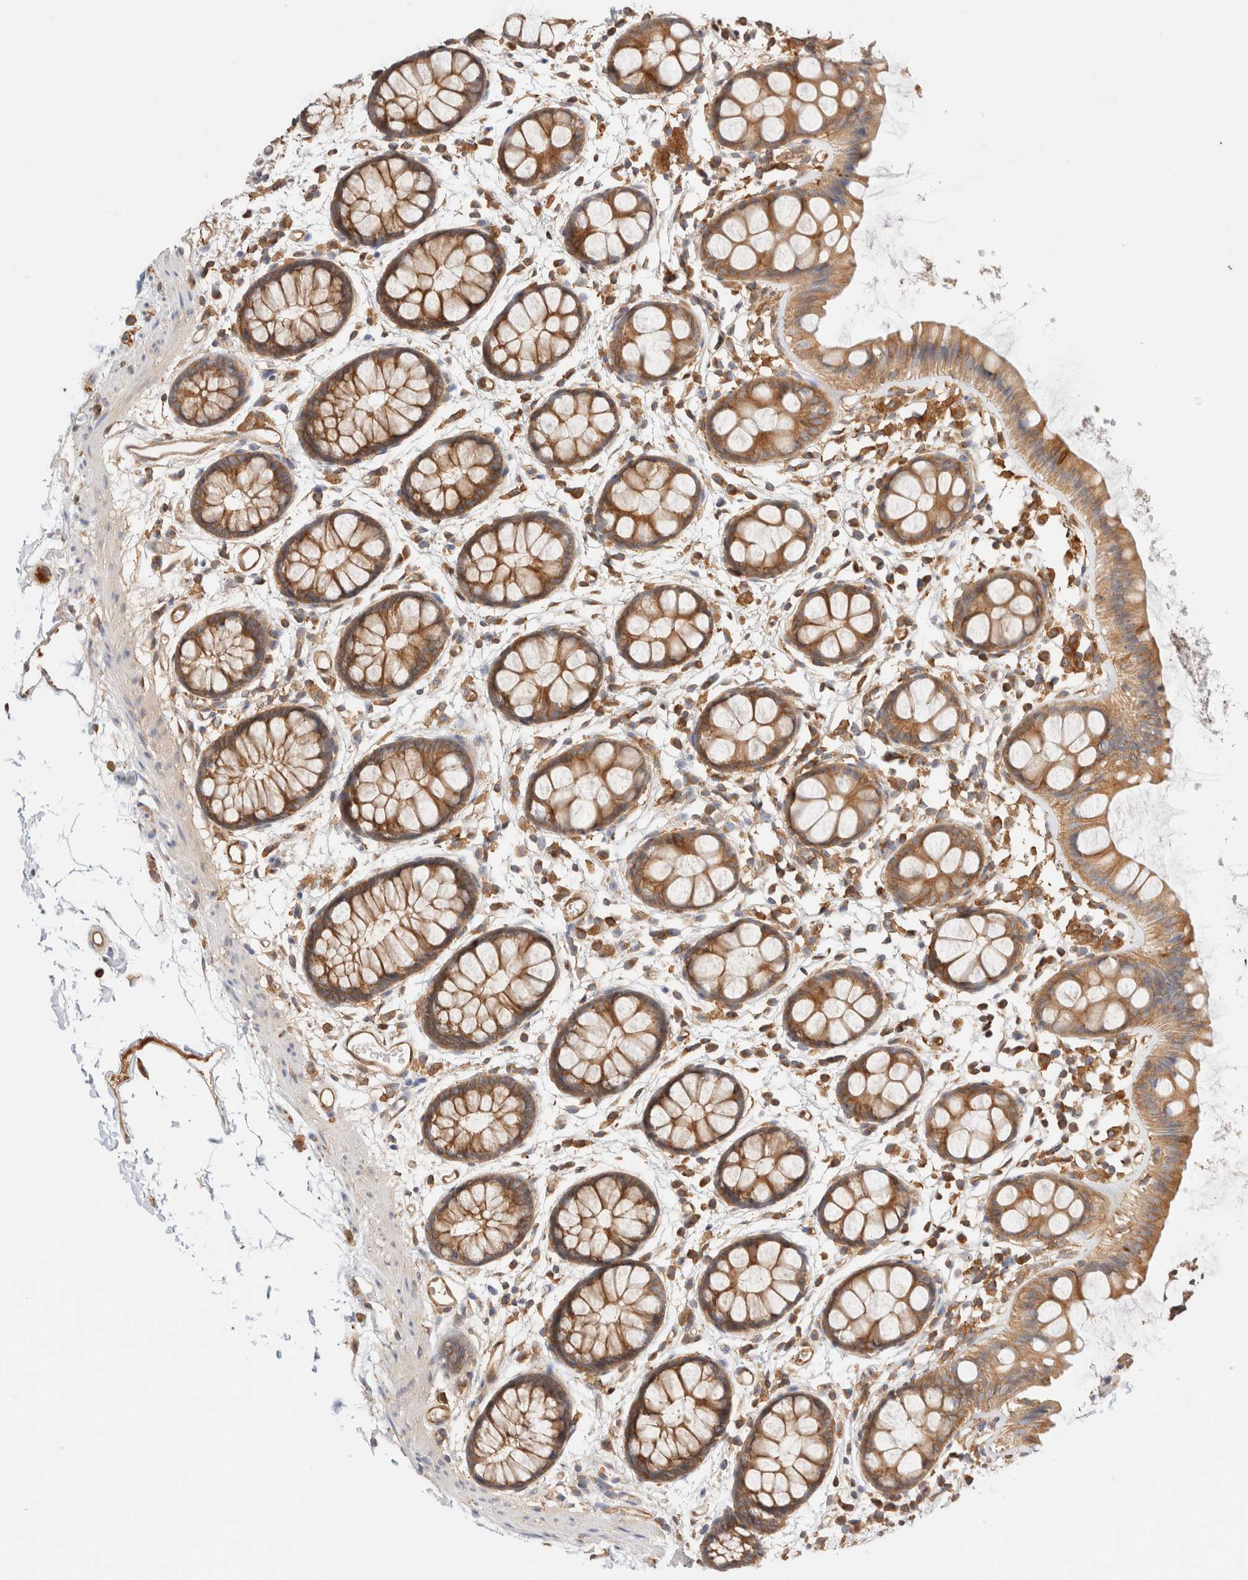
{"staining": {"intensity": "moderate", "quantity": ">75%", "location": "cytoplasmic/membranous"}, "tissue": "rectum", "cell_type": "Glandular cells", "image_type": "normal", "snomed": [{"axis": "morphology", "description": "Normal tissue, NOS"}, {"axis": "topography", "description": "Rectum"}], "caption": "A medium amount of moderate cytoplasmic/membranous staining is identified in about >75% of glandular cells in benign rectum. The protein is stained brown, and the nuclei are stained in blue (DAB (3,3'-diaminobenzidine) IHC with brightfield microscopy, high magnification).", "gene": "RABEP1", "patient": {"sex": "female", "age": 66}}